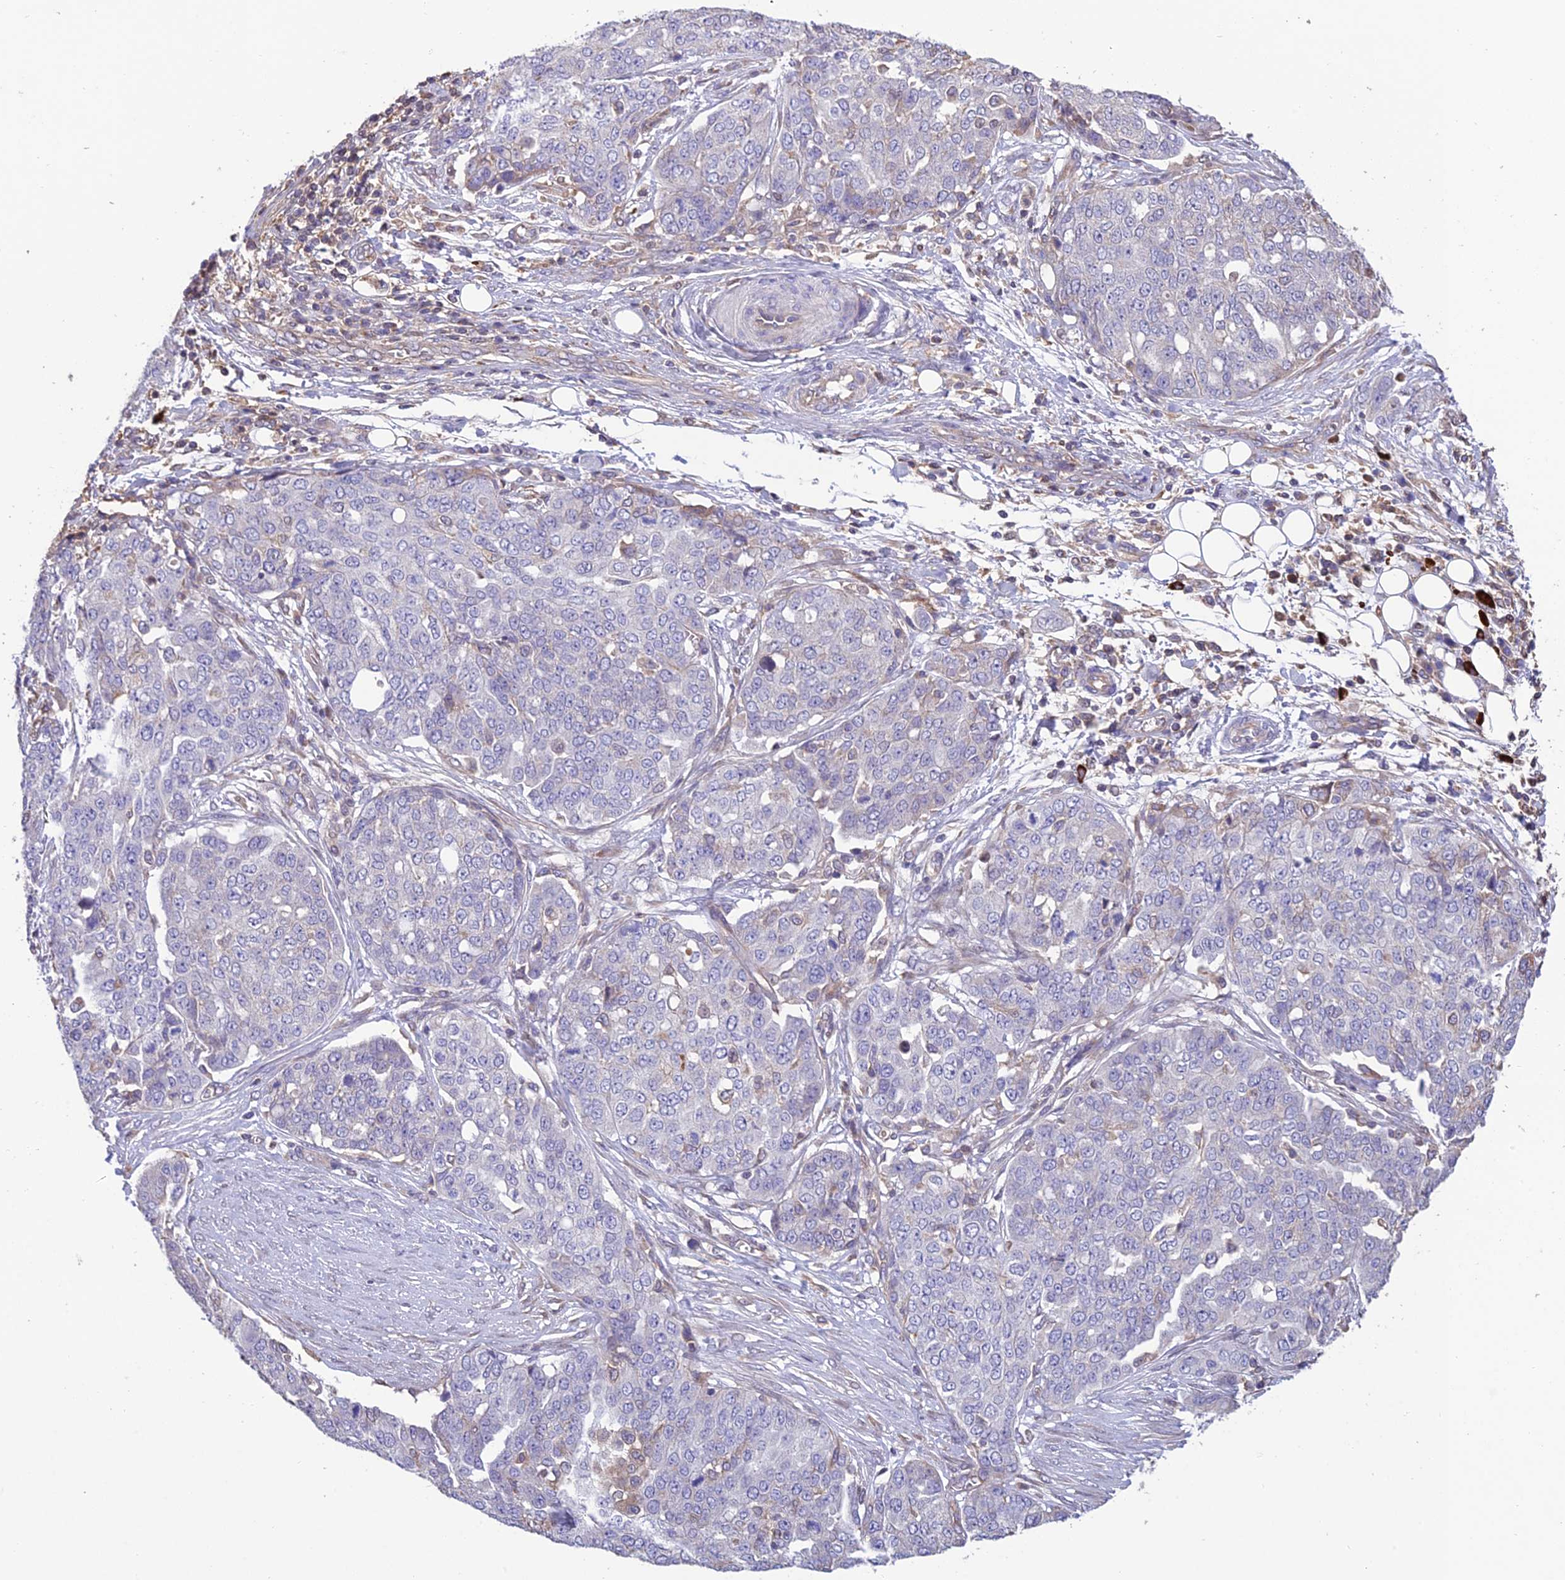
{"staining": {"intensity": "negative", "quantity": "none", "location": "none"}, "tissue": "ovarian cancer", "cell_type": "Tumor cells", "image_type": "cancer", "snomed": [{"axis": "morphology", "description": "Cystadenocarcinoma, serous, NOS"}, {"axis": "topography", "description": "Soft tissue"}, {"axis": "topography", "description": "Ovary"}], "caption": "Immunohistochemistry micrograph of ovarian cancer stained for a protein (brown), which exhibits no staining in tumor cells.", "gene": "MIOS", "patient": {"sex": "female", "age": 57}}